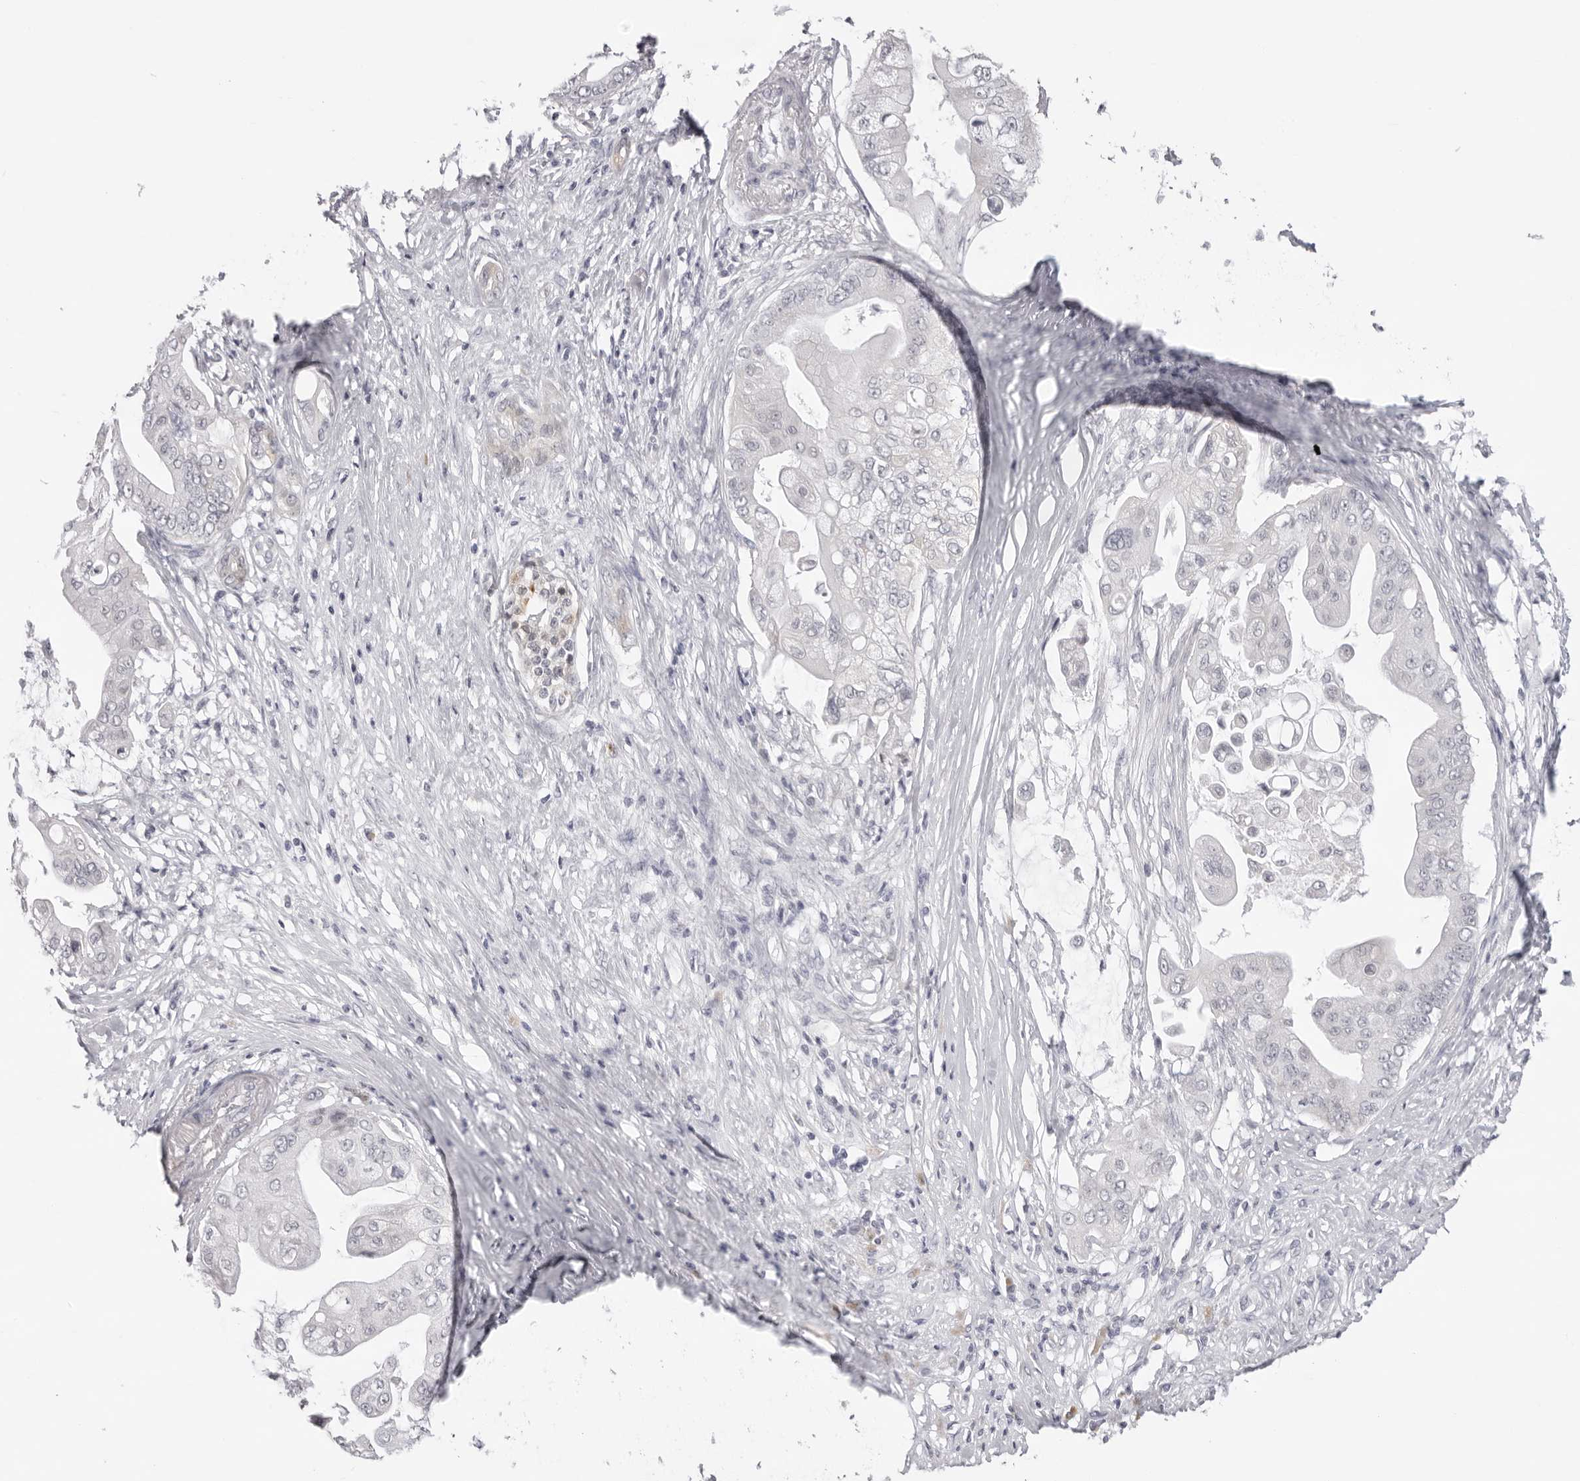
{"staining": {"intensity": "negative", "quantity": "none", "location": "none"}, "tissue": "pancreatic cancer", "cell_type": "Tumor cells", "image_type": "cancer", "snomed": [{"axis": "morphology", "description": "Adenocarcinoma, NOS"}, {"axis": "topography", "description": "Pancreas"}], "caption": "IHC of pancreatic cancer (adenocarcinoma) shows no staining in tumor cells.", "gene": "ACP6", "patient": {"sex": "female", "age": 75}}